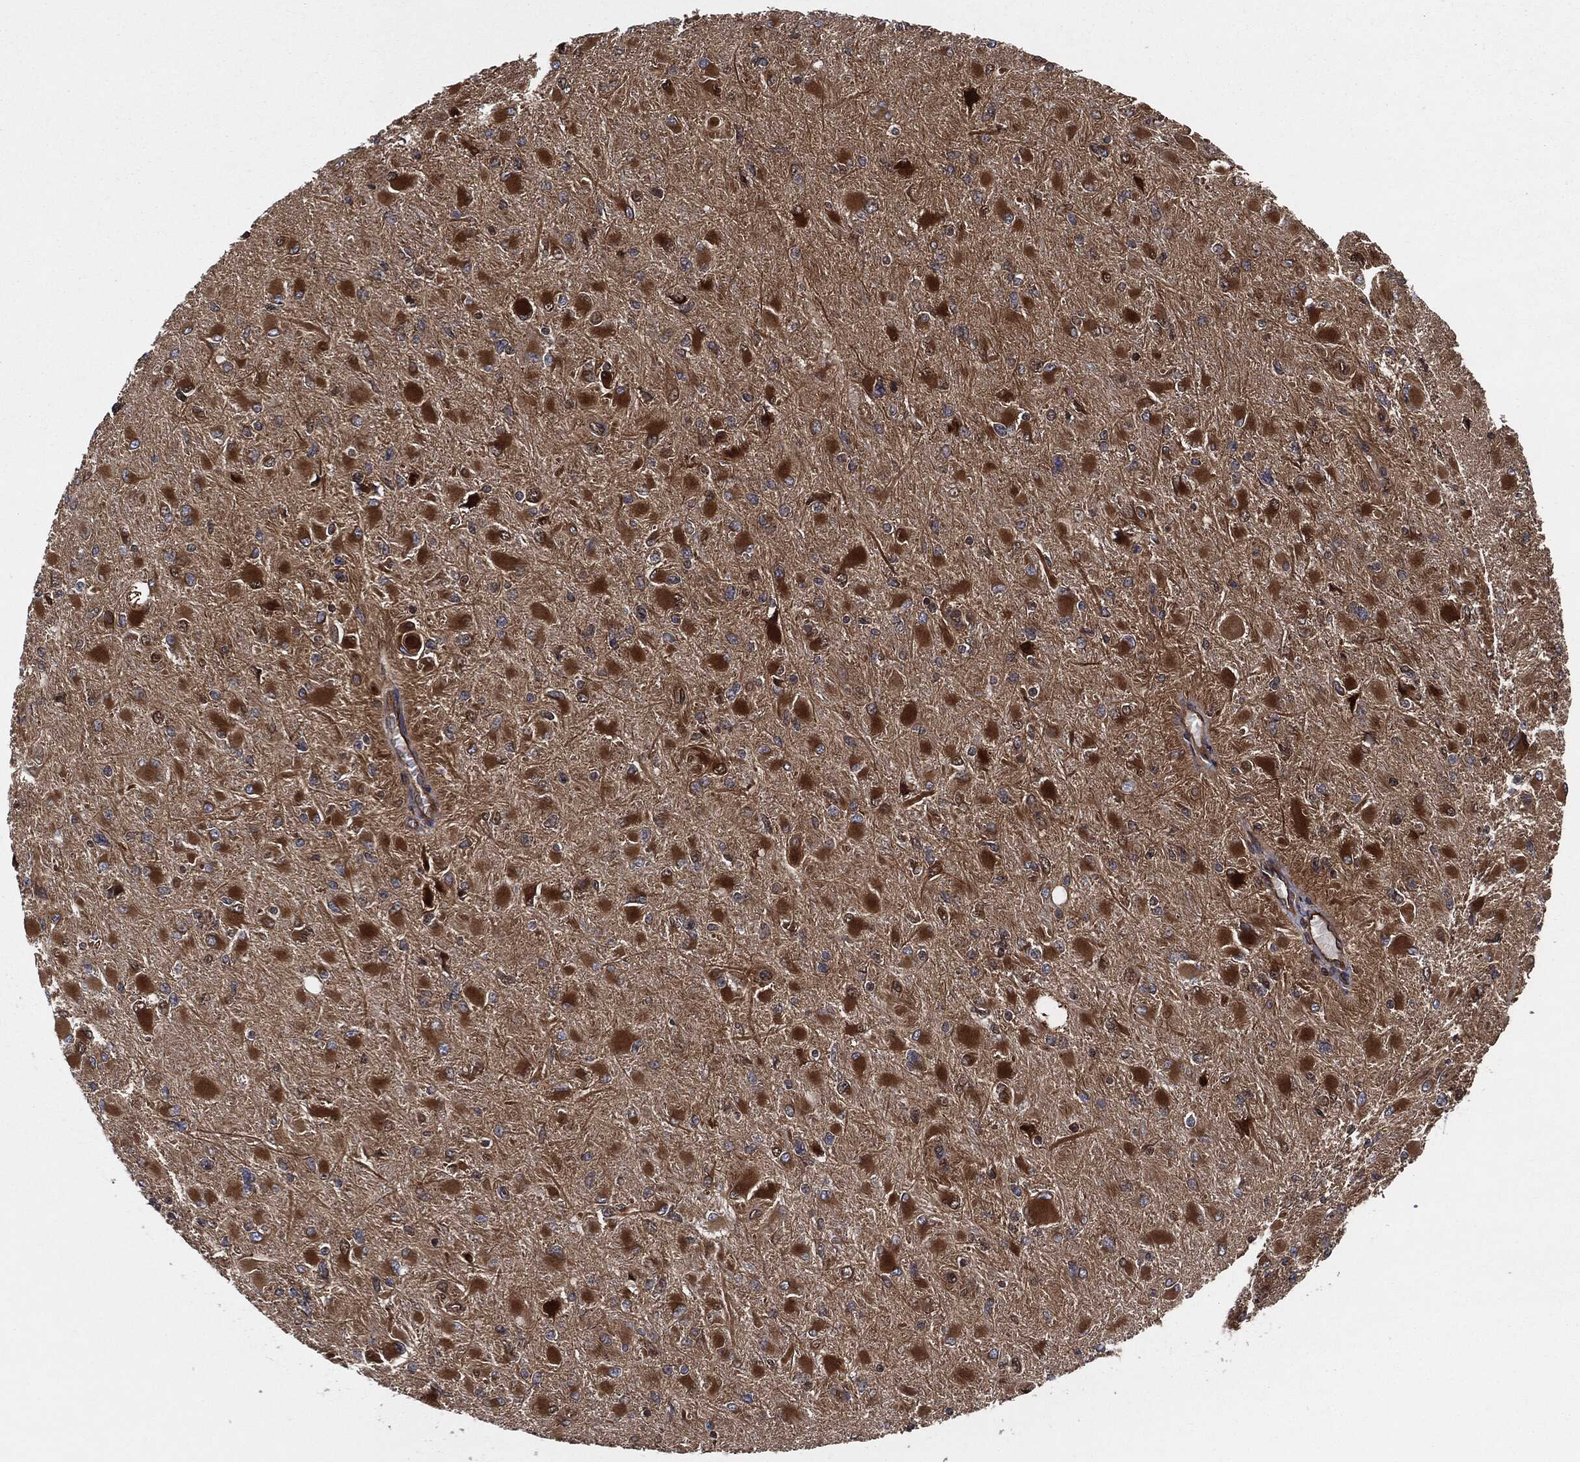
{"staining": {"intensity": "strong", "quantity": ">75%", "location": "cytoplasmic/membranous"}, "tissue": "glioma", "cell_type": "Tumor cells", "image_type": "cancer", "snomed": [{"axis": "morphology", "description": "Glioma, malignant, High grade"}, {"axis": "topography", "description": "Cerebral cortex"}], "caption": "IHC photomicrograph of glioma stained for a protein (brown), which displays high levels of strong cytoplasmic/membranous expression in about >75% of tumor cells.", "gene": "XPNPEP1", "patient": {"sex": "female", "age": 36}}